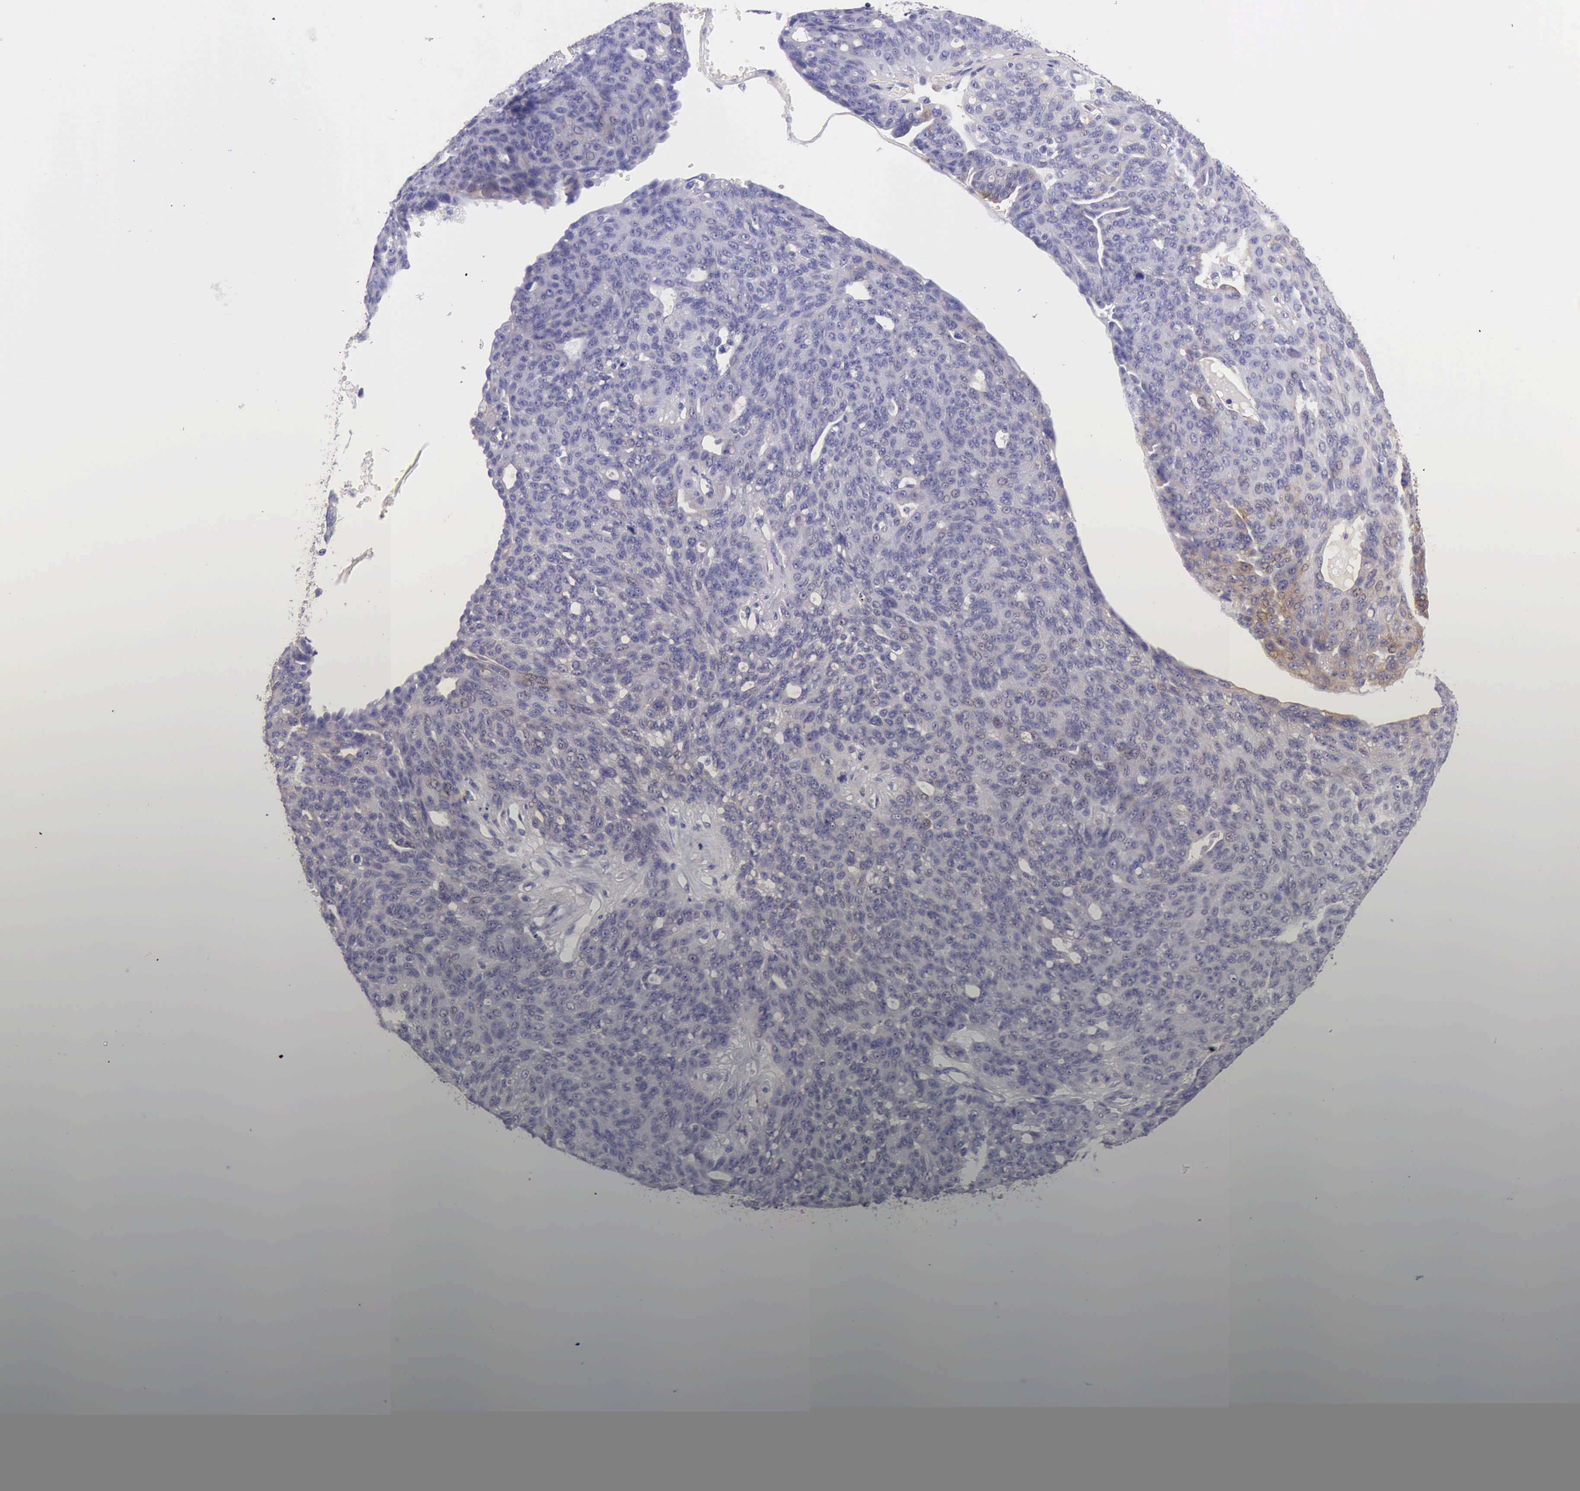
{"staining": {"intensity": "negative", "quantity": "none", "location": "none"}, "tissue": "ovarian cancer", "cell_type": "Tumor cells", "image_type": "cancer", "snomed": [{"axis": "morphology", "description": "Carcinoma, endometroid"}, {"axis": "topography", "description": "Ovary"}], "caption": "There is no significant positivity in tumor cells of endometroid carcinoma (ovarian). (DAB (3,3'-diaminobenzidine) IHC, high magnification).", "gene": "KRT8", "patient": {"sex": "female", "age": 60}}